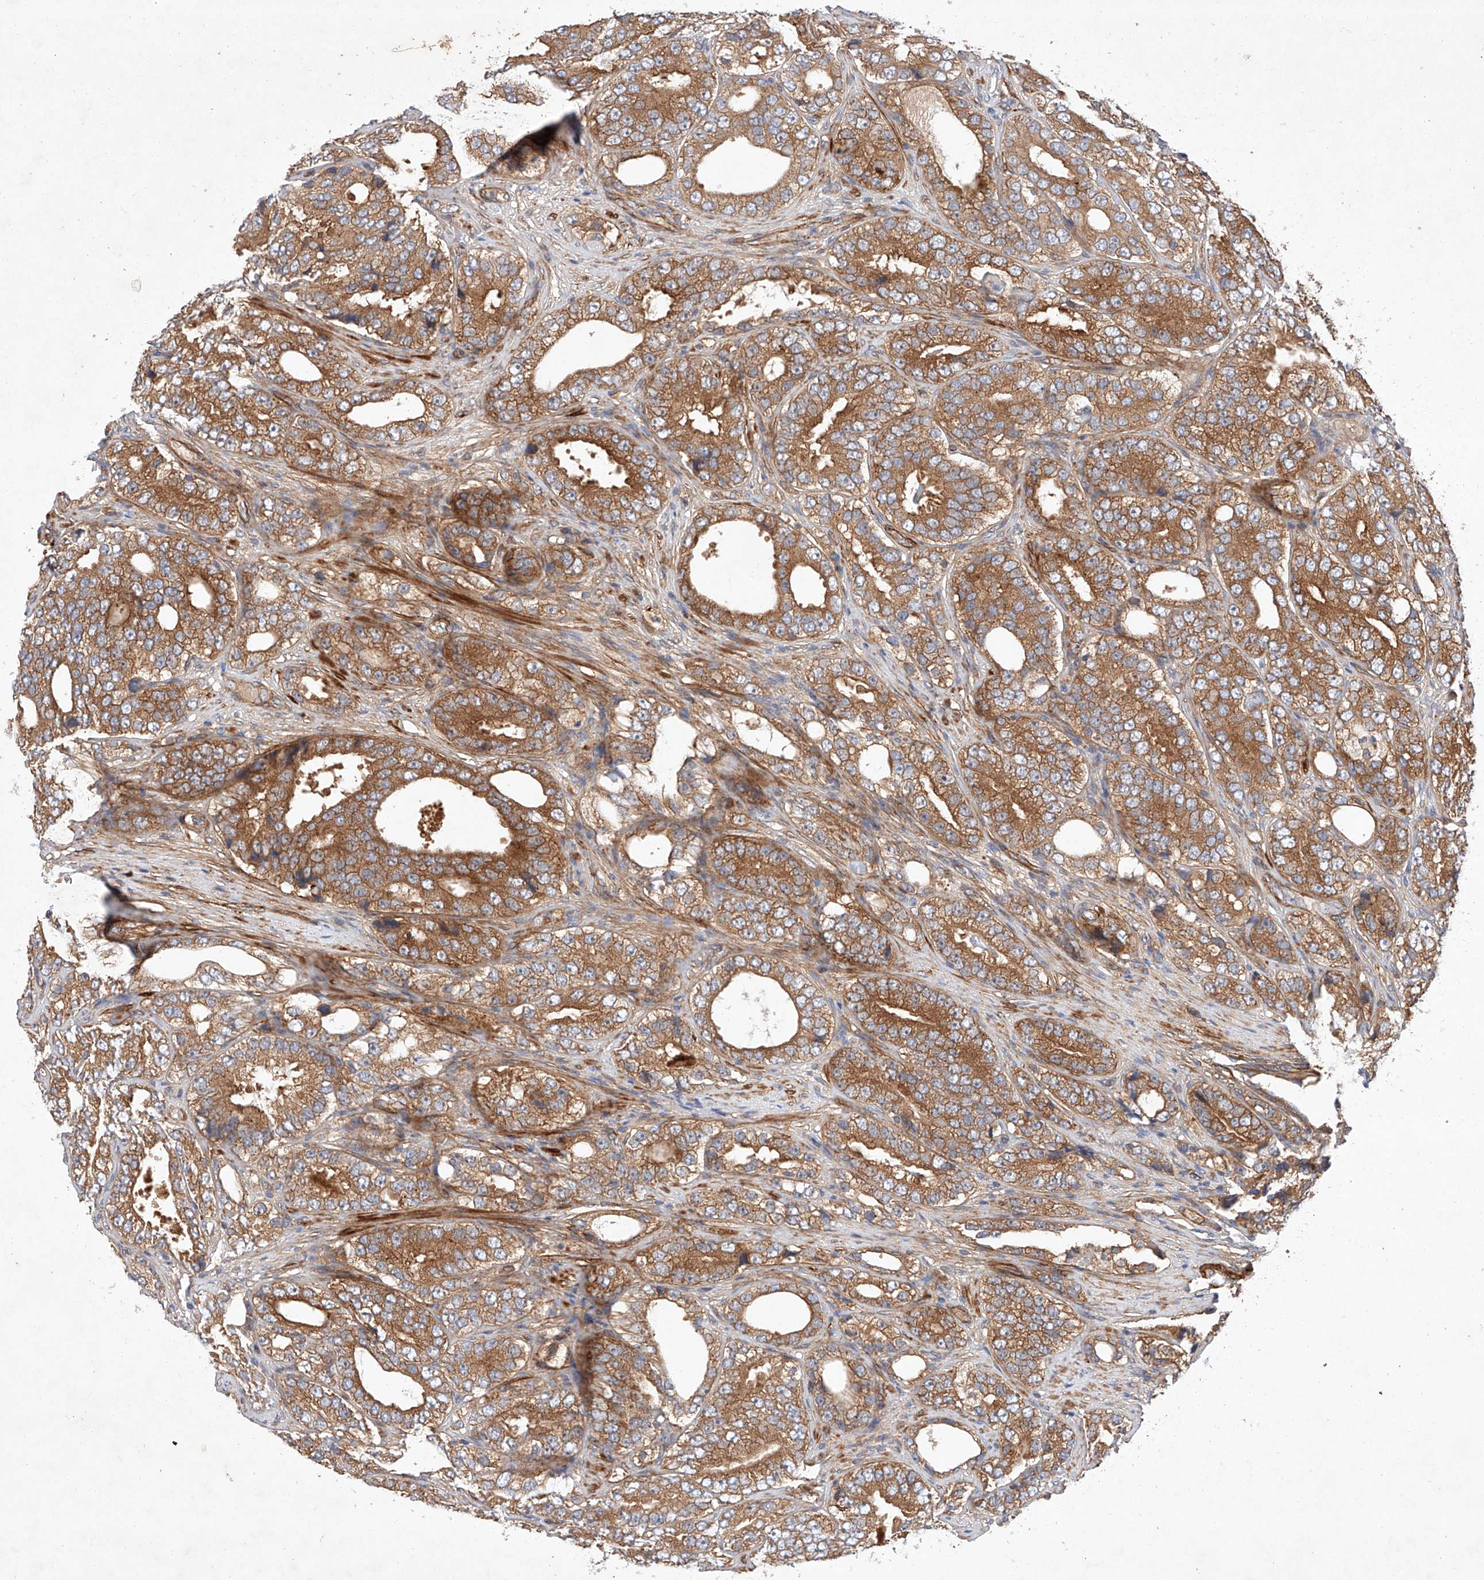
{"staining": {"intensity": "moderate", "quantity": ">75%", "location": "cytoplasmic/membranous"}, "tissue": "prostate cancer", "cell_type": "Tumor cells", "image_type": "cancer", "snomed": [{"axis": "morphology", "description": "Adenocarcinoma, High grade"}, {"axis": "topography", "description": "Prostate"}], "caption": "Prostate adenocarcinoma (high-grade) stained with DAB (3,3'-diaminobenzidine) IHC demonstrates medium levels of moderate cytoplasmic/membranous positivity in approximately >75% of tumor cells. (DAB IHC with brightfield microscopy, high magnification).", "gene": "RAB23", "patient": {"sex": "male", "age": 56}}